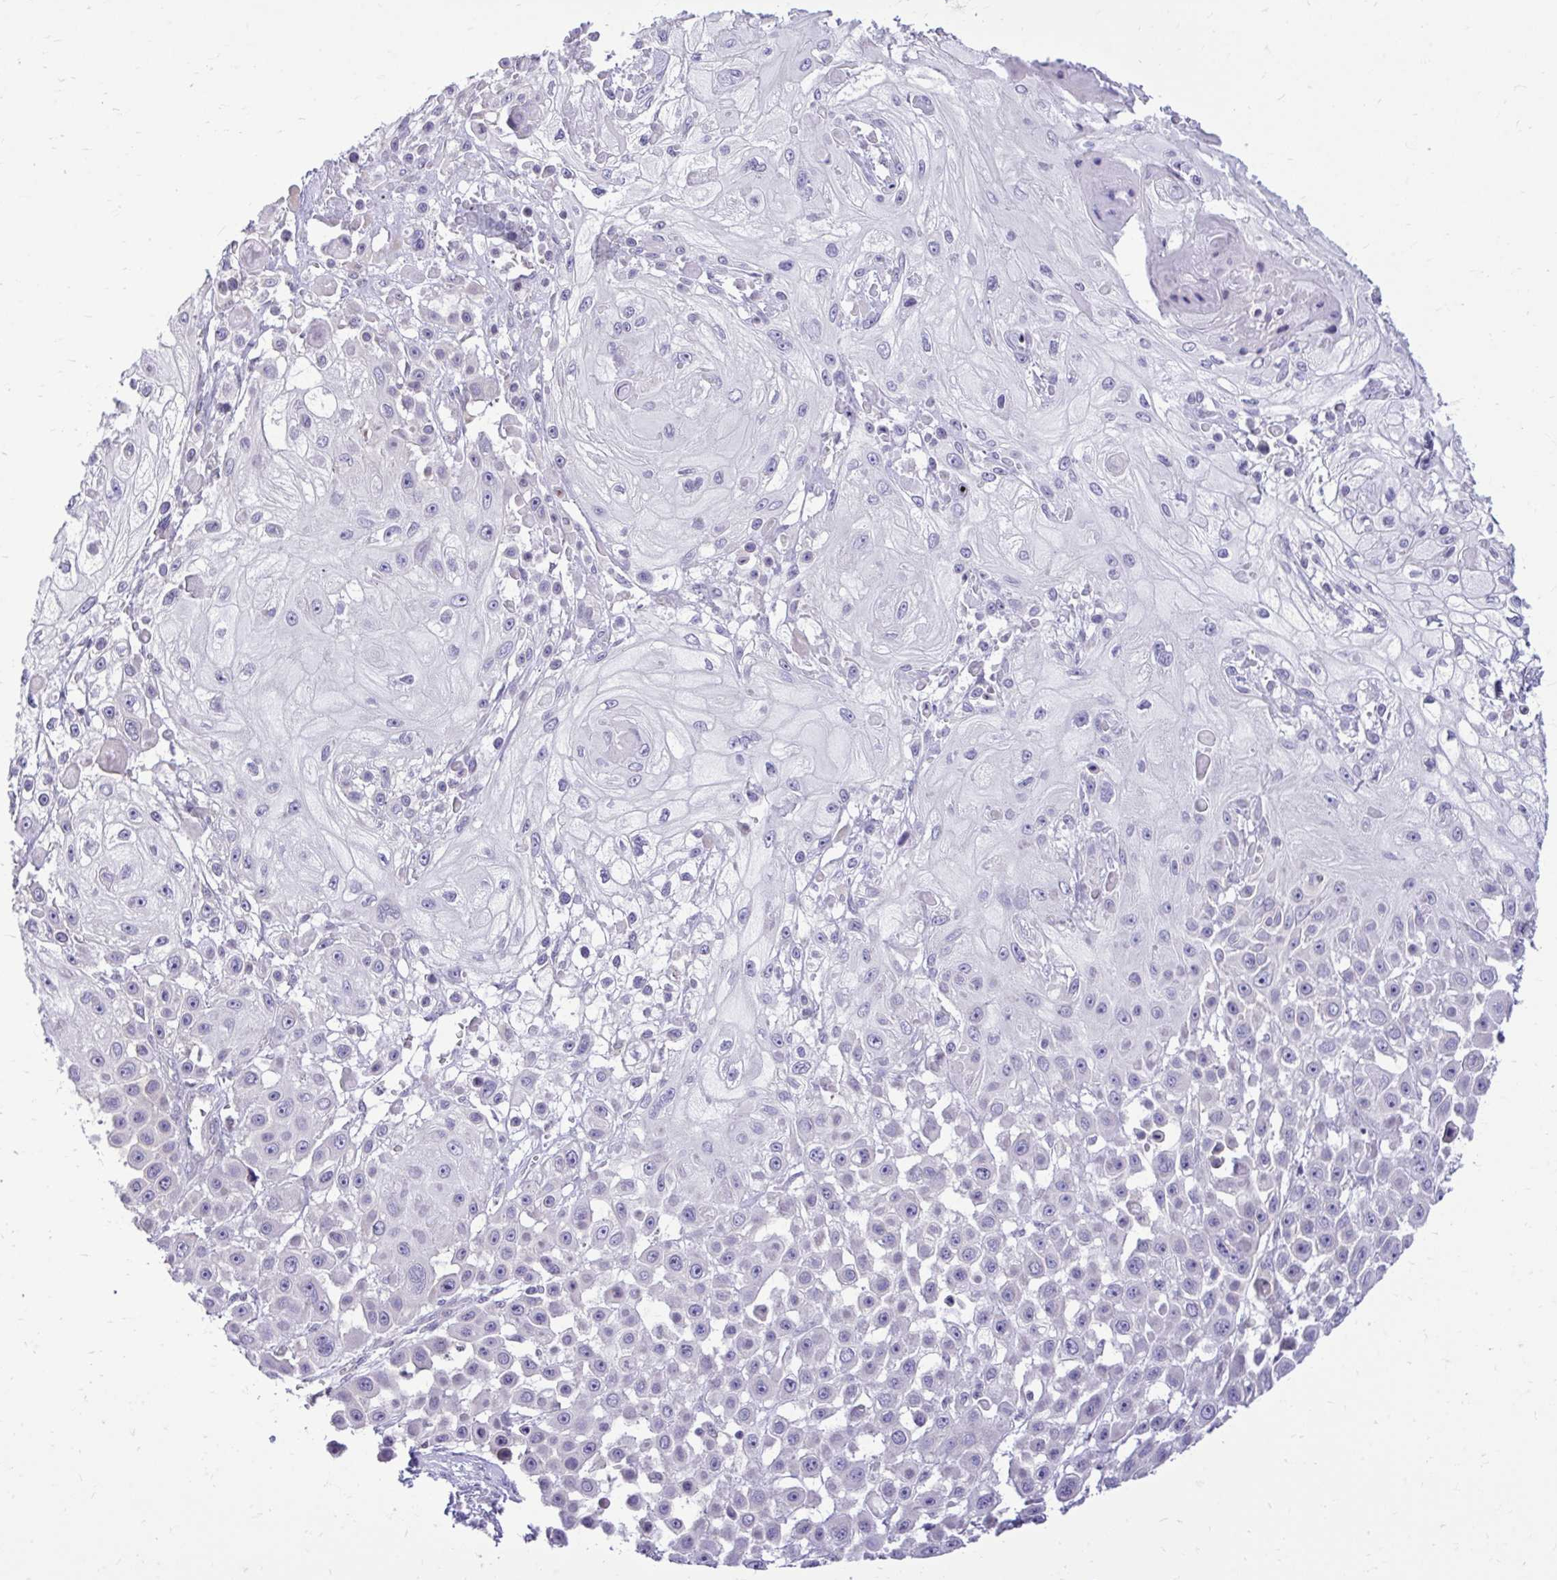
{"staining": {"intensity": "weak", "quantity": "<25%", "location": "nuclear"}, "tissue": "skin cancer", "cell_type": "Tumor cells", "image_type": "cancer", "snomed": [{"axis": "morphology", "description": "Squamous cell carcinoma, NOS"}, {"axis": "topography", "description": "Skin"}], "caption": "There is no significant positivity in tumor cells of squamous cell carcinoma (skin).", "gene": "METTL9", "patient": {"sex": "male", "age": 67}}